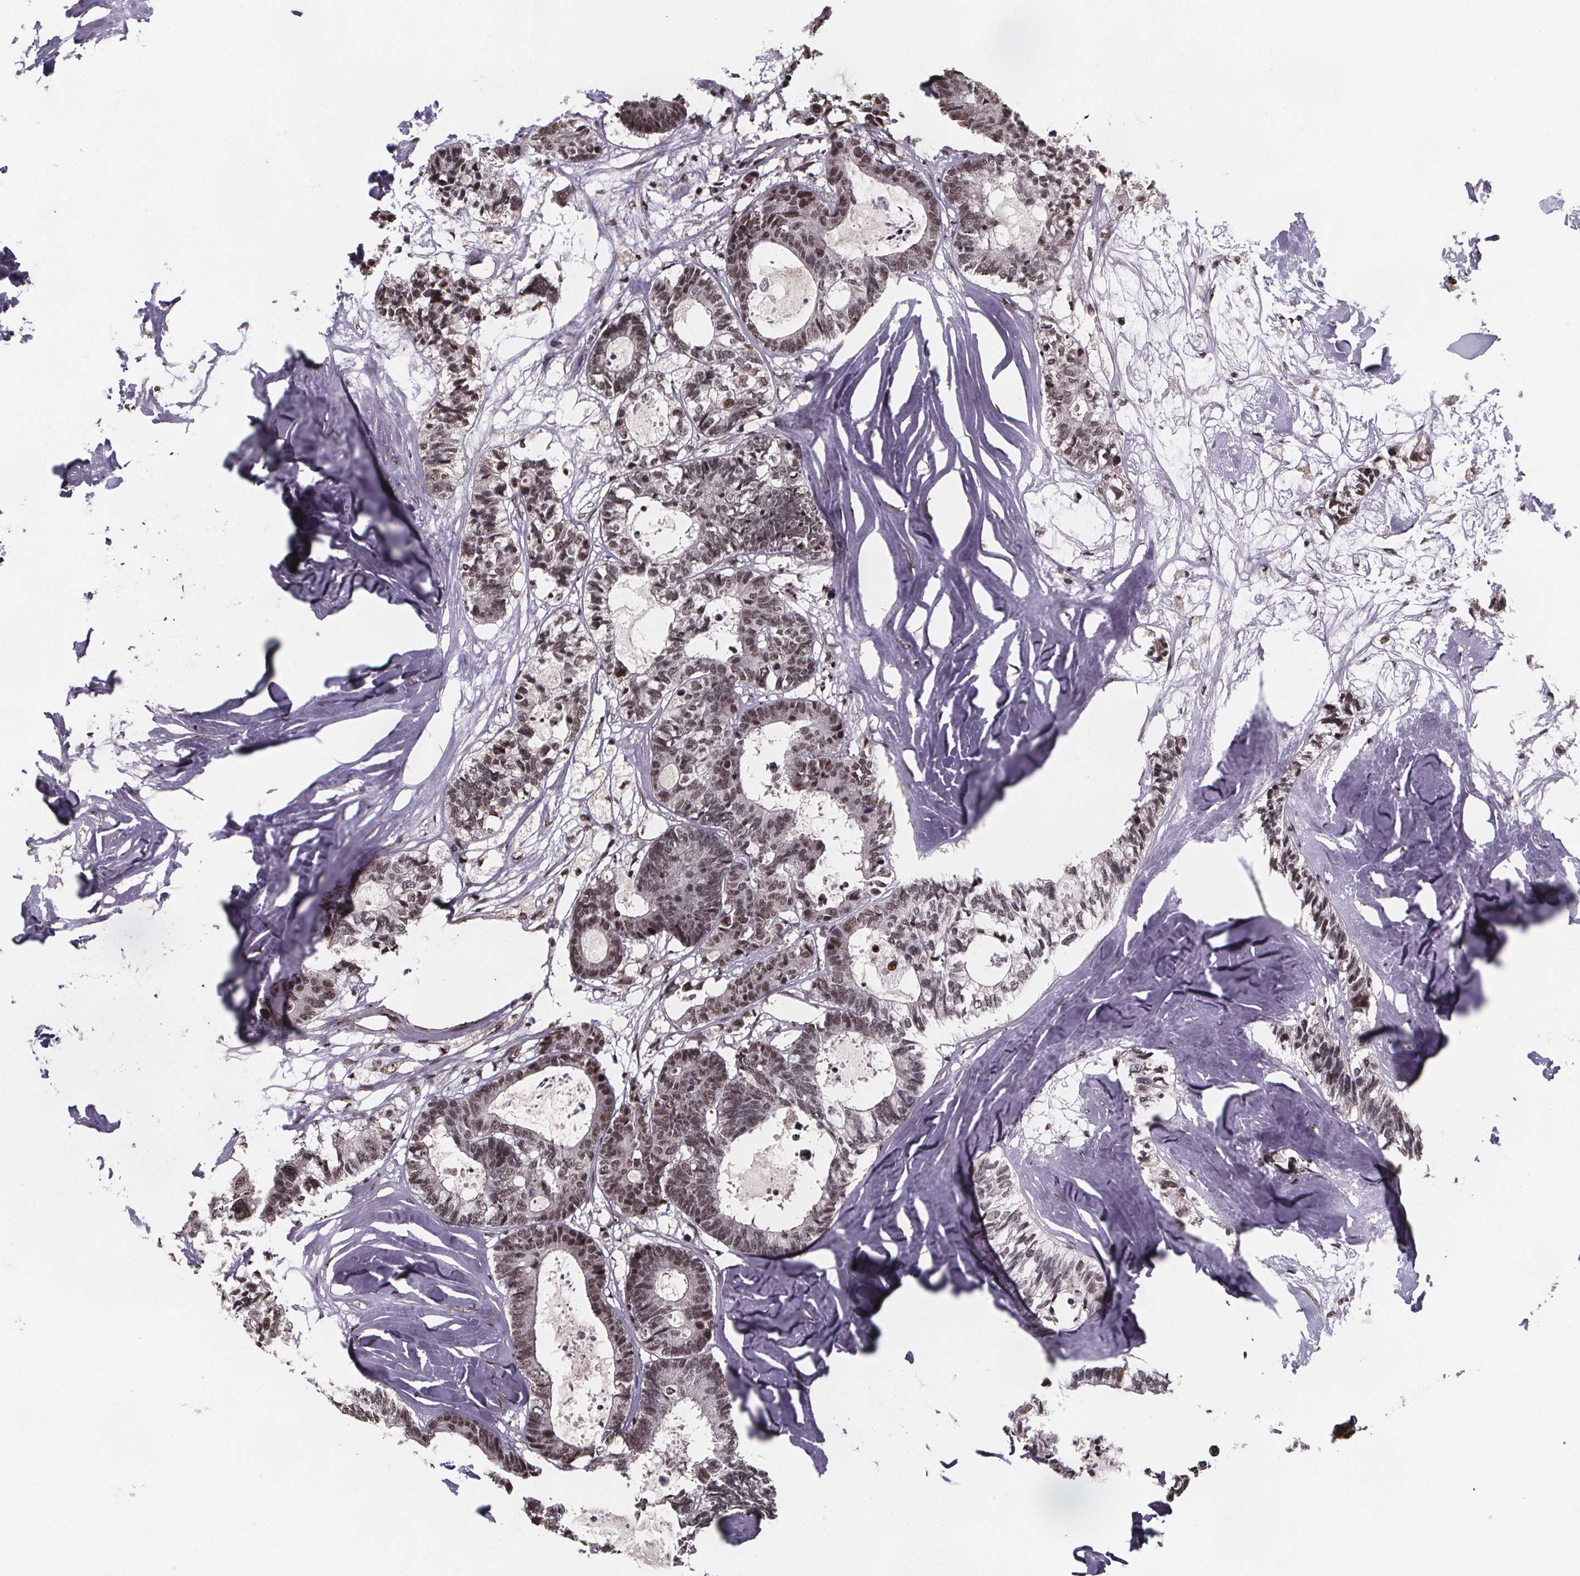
{"staining": {"intensity": "moderate", "quantity": ">75%", "location": "nuclear"}, "tissue": "colorectal cancer", "cell_type": "Tumor cells", "image_type": "cancer", "snomed": [{"axis": "morphology", "description": "Adenocarcinoma, NOS"}, {"axis": "topography", "description": "Colon"}, {"axis": "topography", "description": "Rectum"}], "caption": "IHC (DAB (3,3'-diaminobenzidine)) staining of human colorectal adenocarcinoma reveals moderate nuclear protein staining in about >75% of tumor cells.", "gene": "U2SURP", "patient": {"sex": "male", "age": 57}}